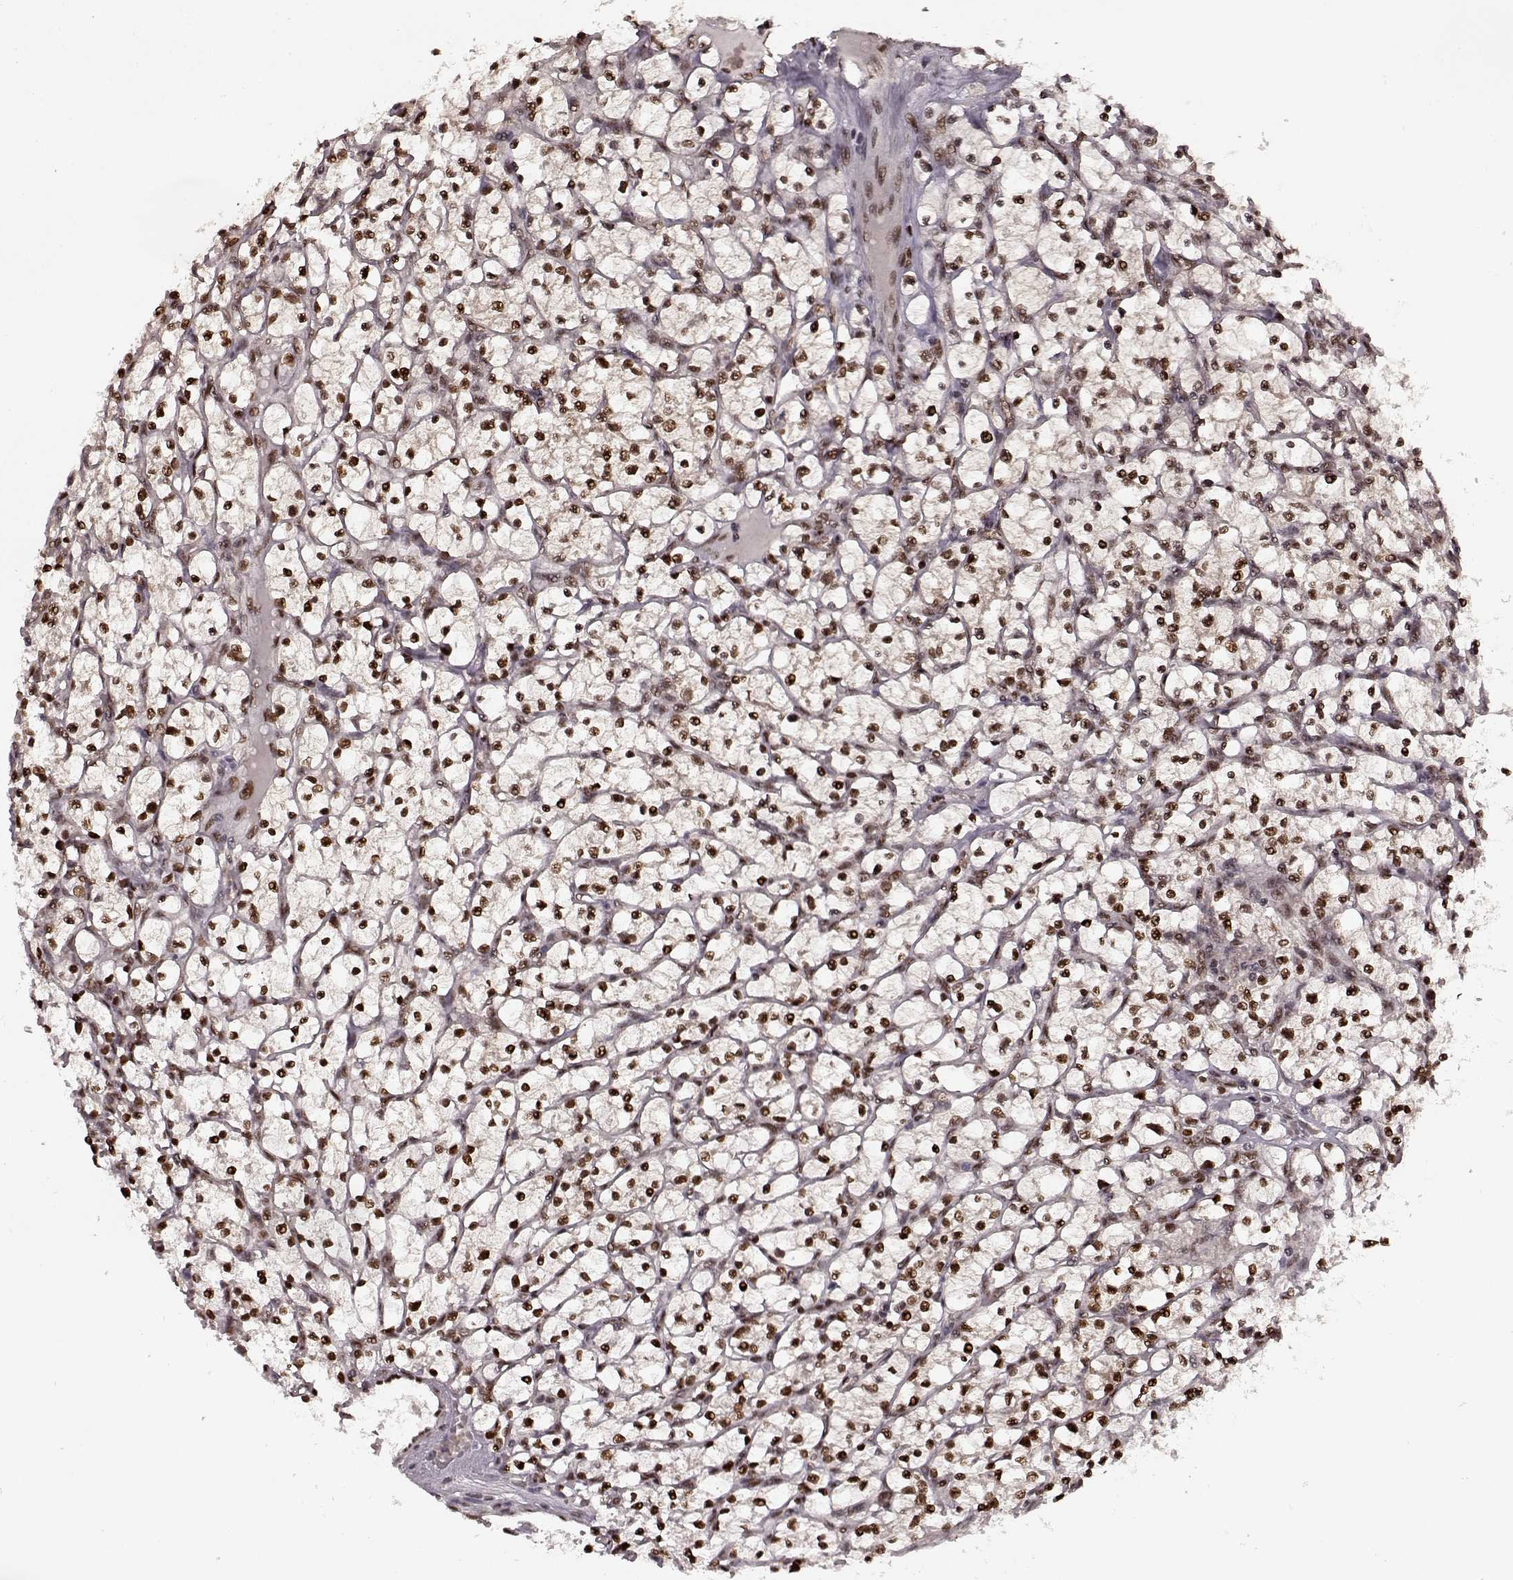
{"staining": {"intensity": "moderate", "quantity": ">75%", "location": "nuclear"}, "tissue": "renal cancer", "cell_type": "Tumor cells", "image_type": "cancer", "snomed": [{"axis": "morphology", "description": "Adenocarcinoma, NOS"}, {"axis": "topography", "description": "Kidney"}], "caption": "Brown immunohistochemical staining in human adenocarcinoma (renal) shows moderate nuclear staining in about >75% of tumor cells.", "gene": "FTO", "patient": {"sex": "female", "age": 64}}